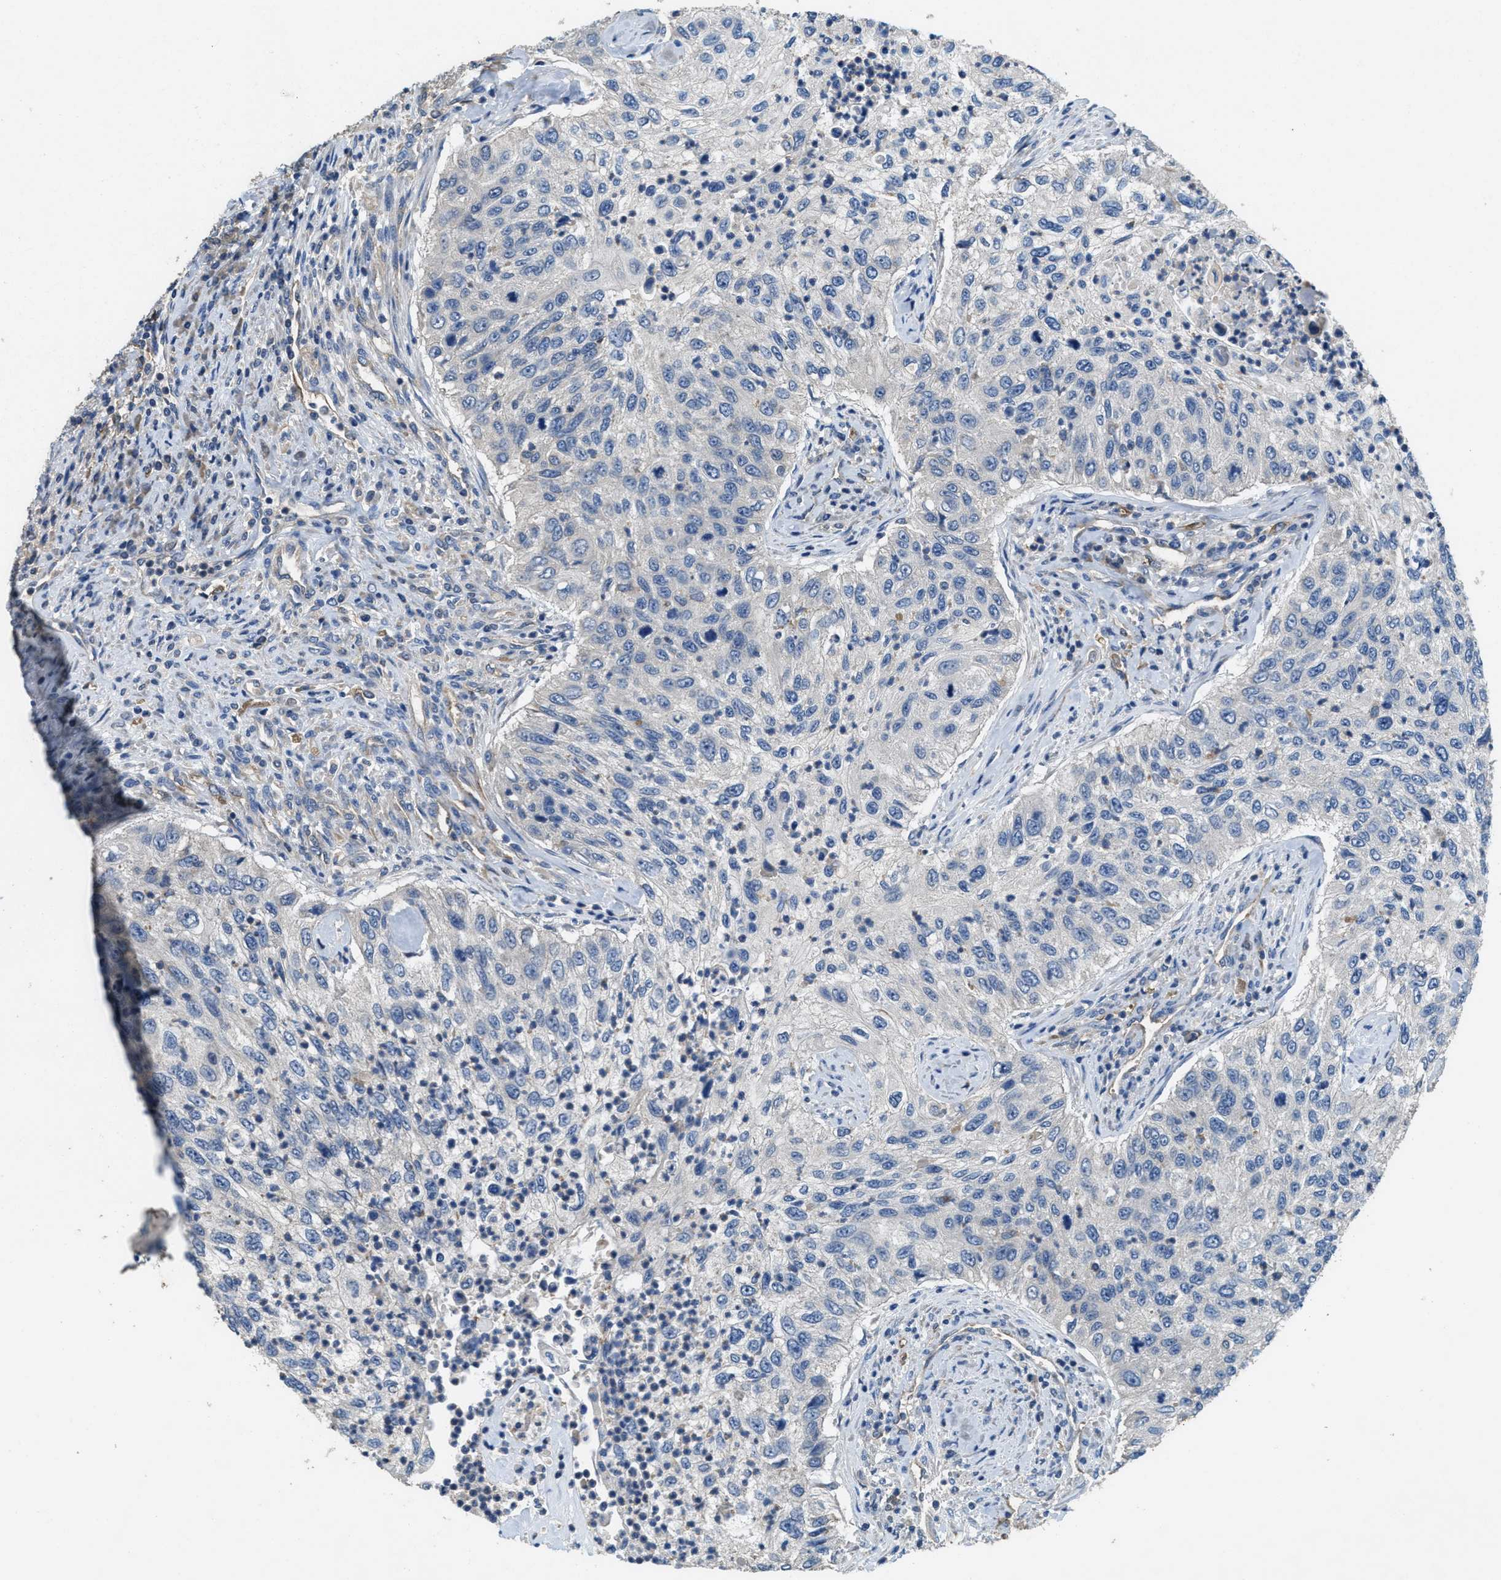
{"staining": {"intensity": "negative", "quantity": "none", "location": "none"}, "tissue": "urothelial cancer", "cell_type": "Tumor cells", "image_type": "cancer", "snomed": [{"axis": "morphology", "description": "Urothelial carcinoma, High grade"}, {"axis": "topography", "description": "Urinary bladder"}], "caption": "High-grade urothelial carcinoma was stained to show a protein in brown. There is no significant expression in tumor cells.", "gene": "DGKE", "patient": {"sex": "female", "age": 60}}